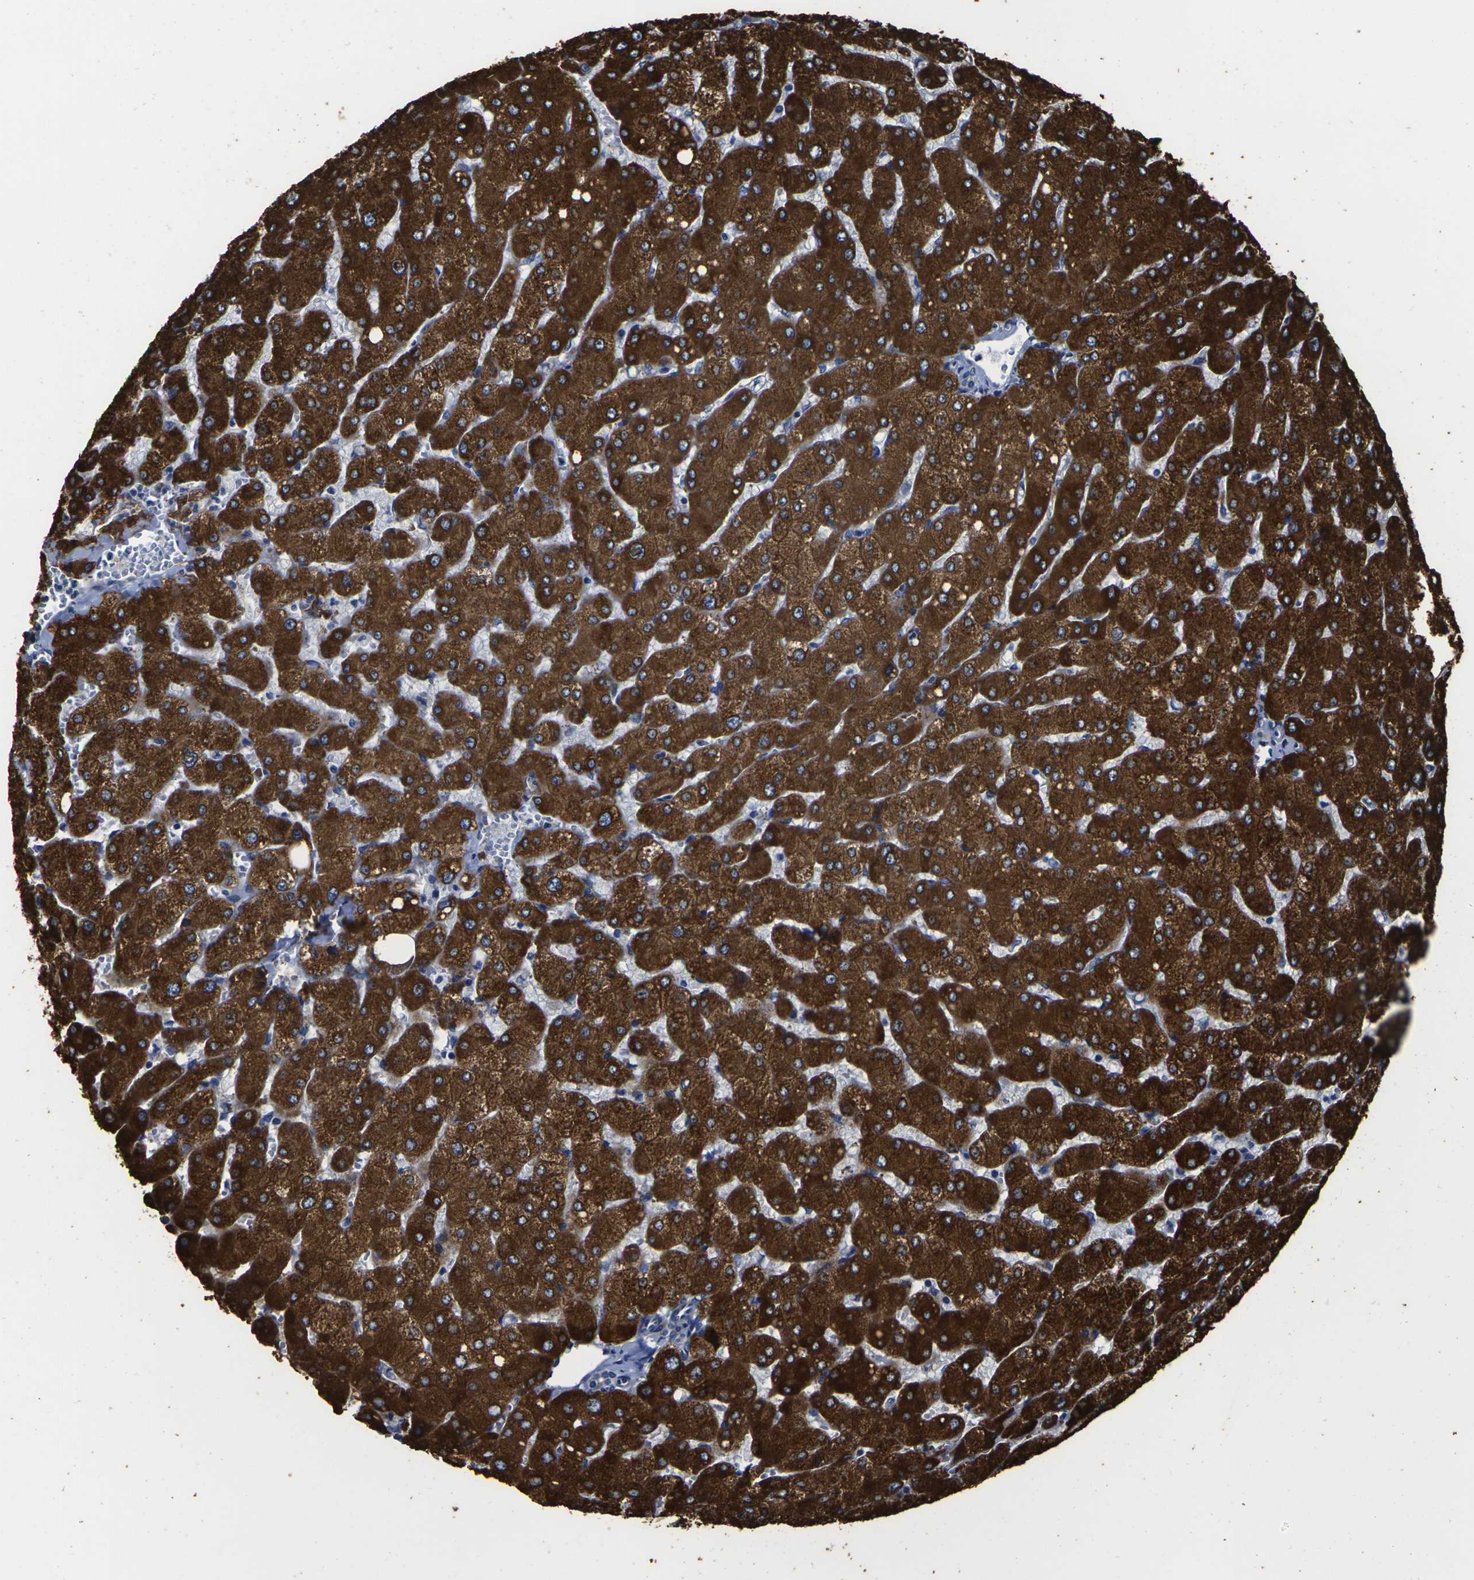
{"staining": {"intensity": "negative", "quantity": "none", "location": "none"}, "tissue": "liver", "cell_type": "Cholangiocytes", "image_type": "normal", "snomed": [{"axis": "morphology", "description": "Normal tissue, NOS"}, {"axis": "topography", "description": "Liver"}], "caption": "A photomicrograph of liver stained for a protein reveals no brown staining in cholangiocytes.", "gene": "CYP2C8", "patient": {"sex": "male", "age": 55}}